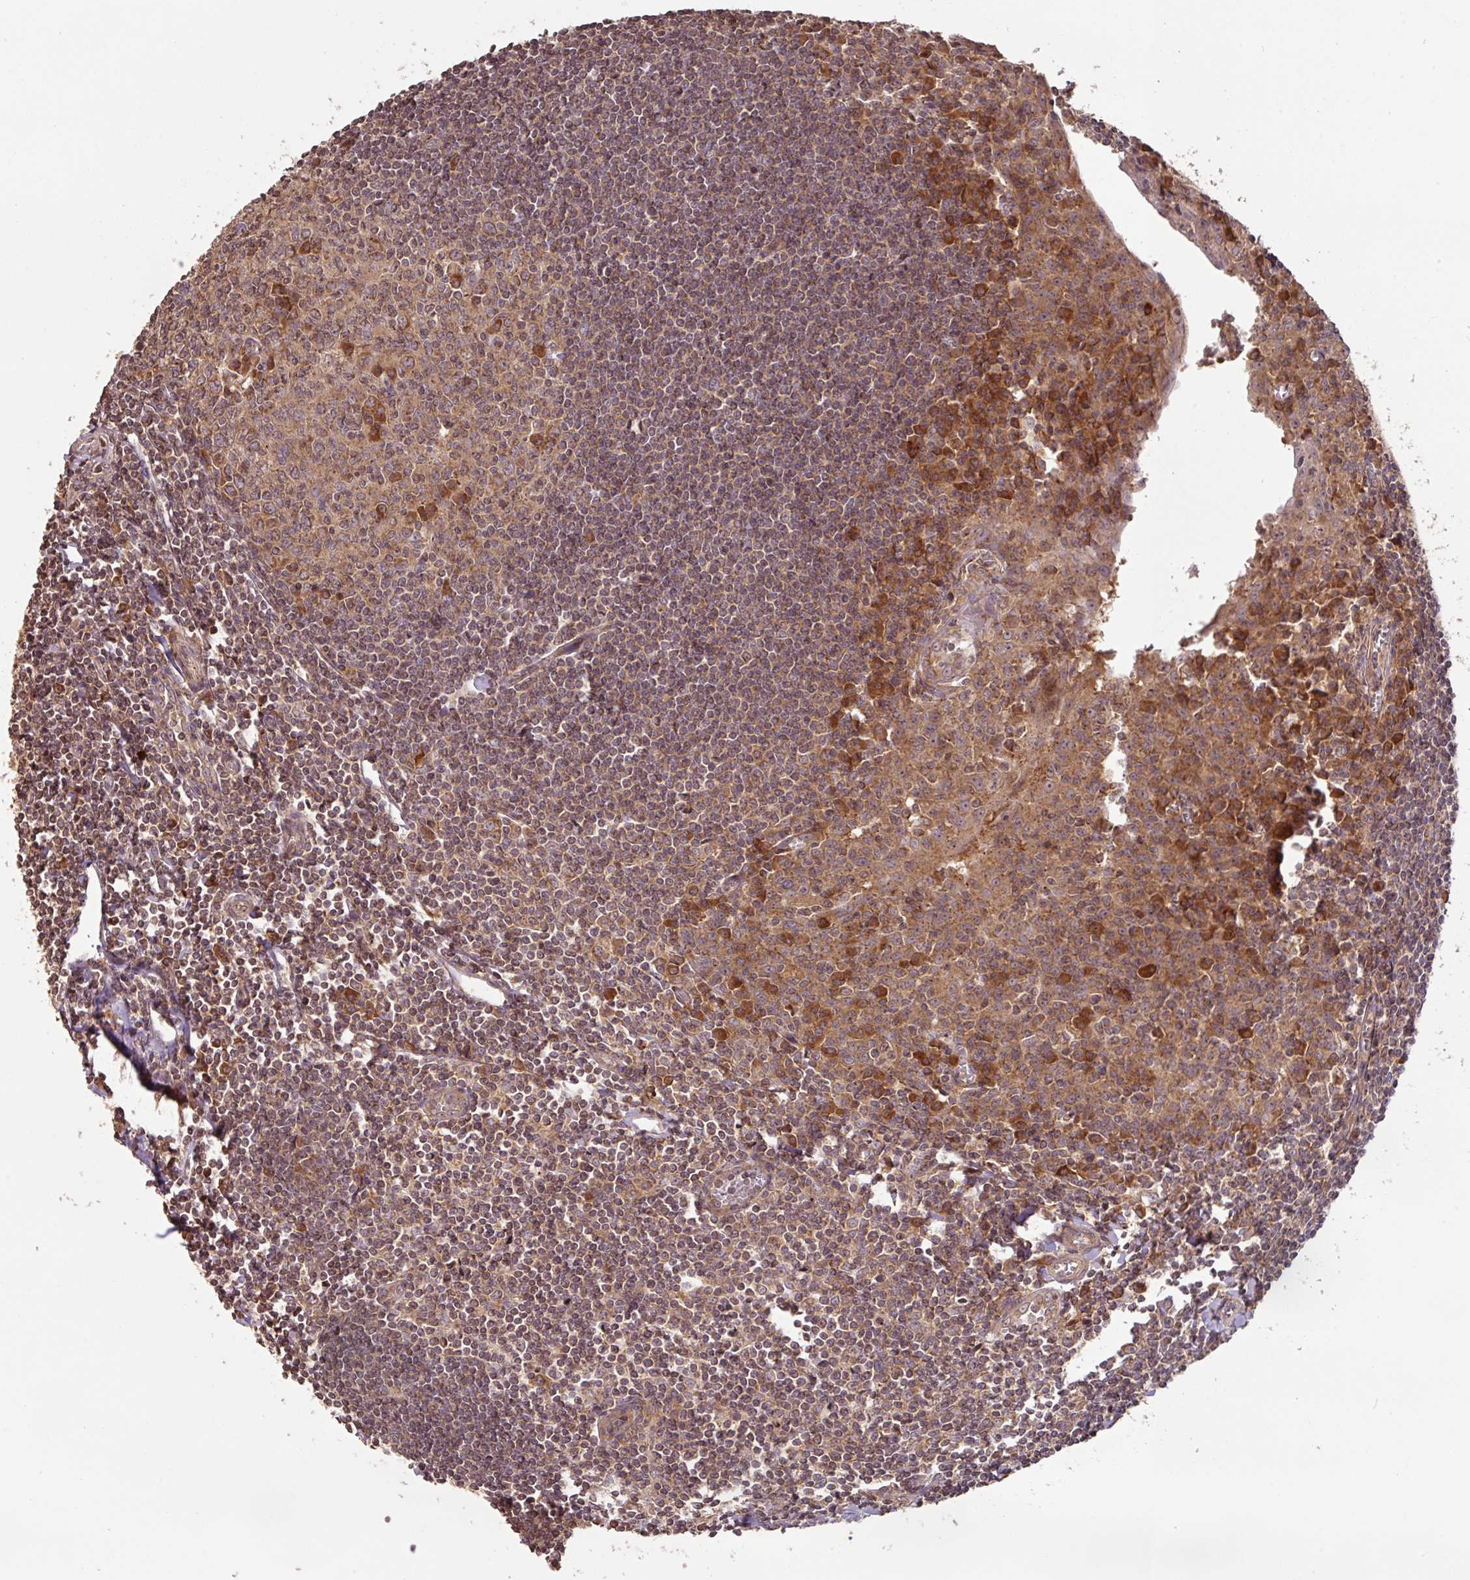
{"staining": {"intensity": "moderate", "quantity": ">75%", "location": "cytoplasmic/membranous"}, "tissue": "tonsil", "cell_type": "Germinal center cells", "image_type": "normal", "snomed": [{"axis": "morphology", "description": "Normal tissue, NOS"}, {"axis": "topography", "description": "Tonsil"}], "caption": "This histopathology image demonstrates normal tonsil stained with immunohistochemistry (IHC) to label a protein in brown. The cytoplasmic/membranous of germinal center cells show moderate positivity for the protein. Nuclei are counter-stained blue.", "gene": "MRRF", "patient": {"sex": "male", "age": 27}}